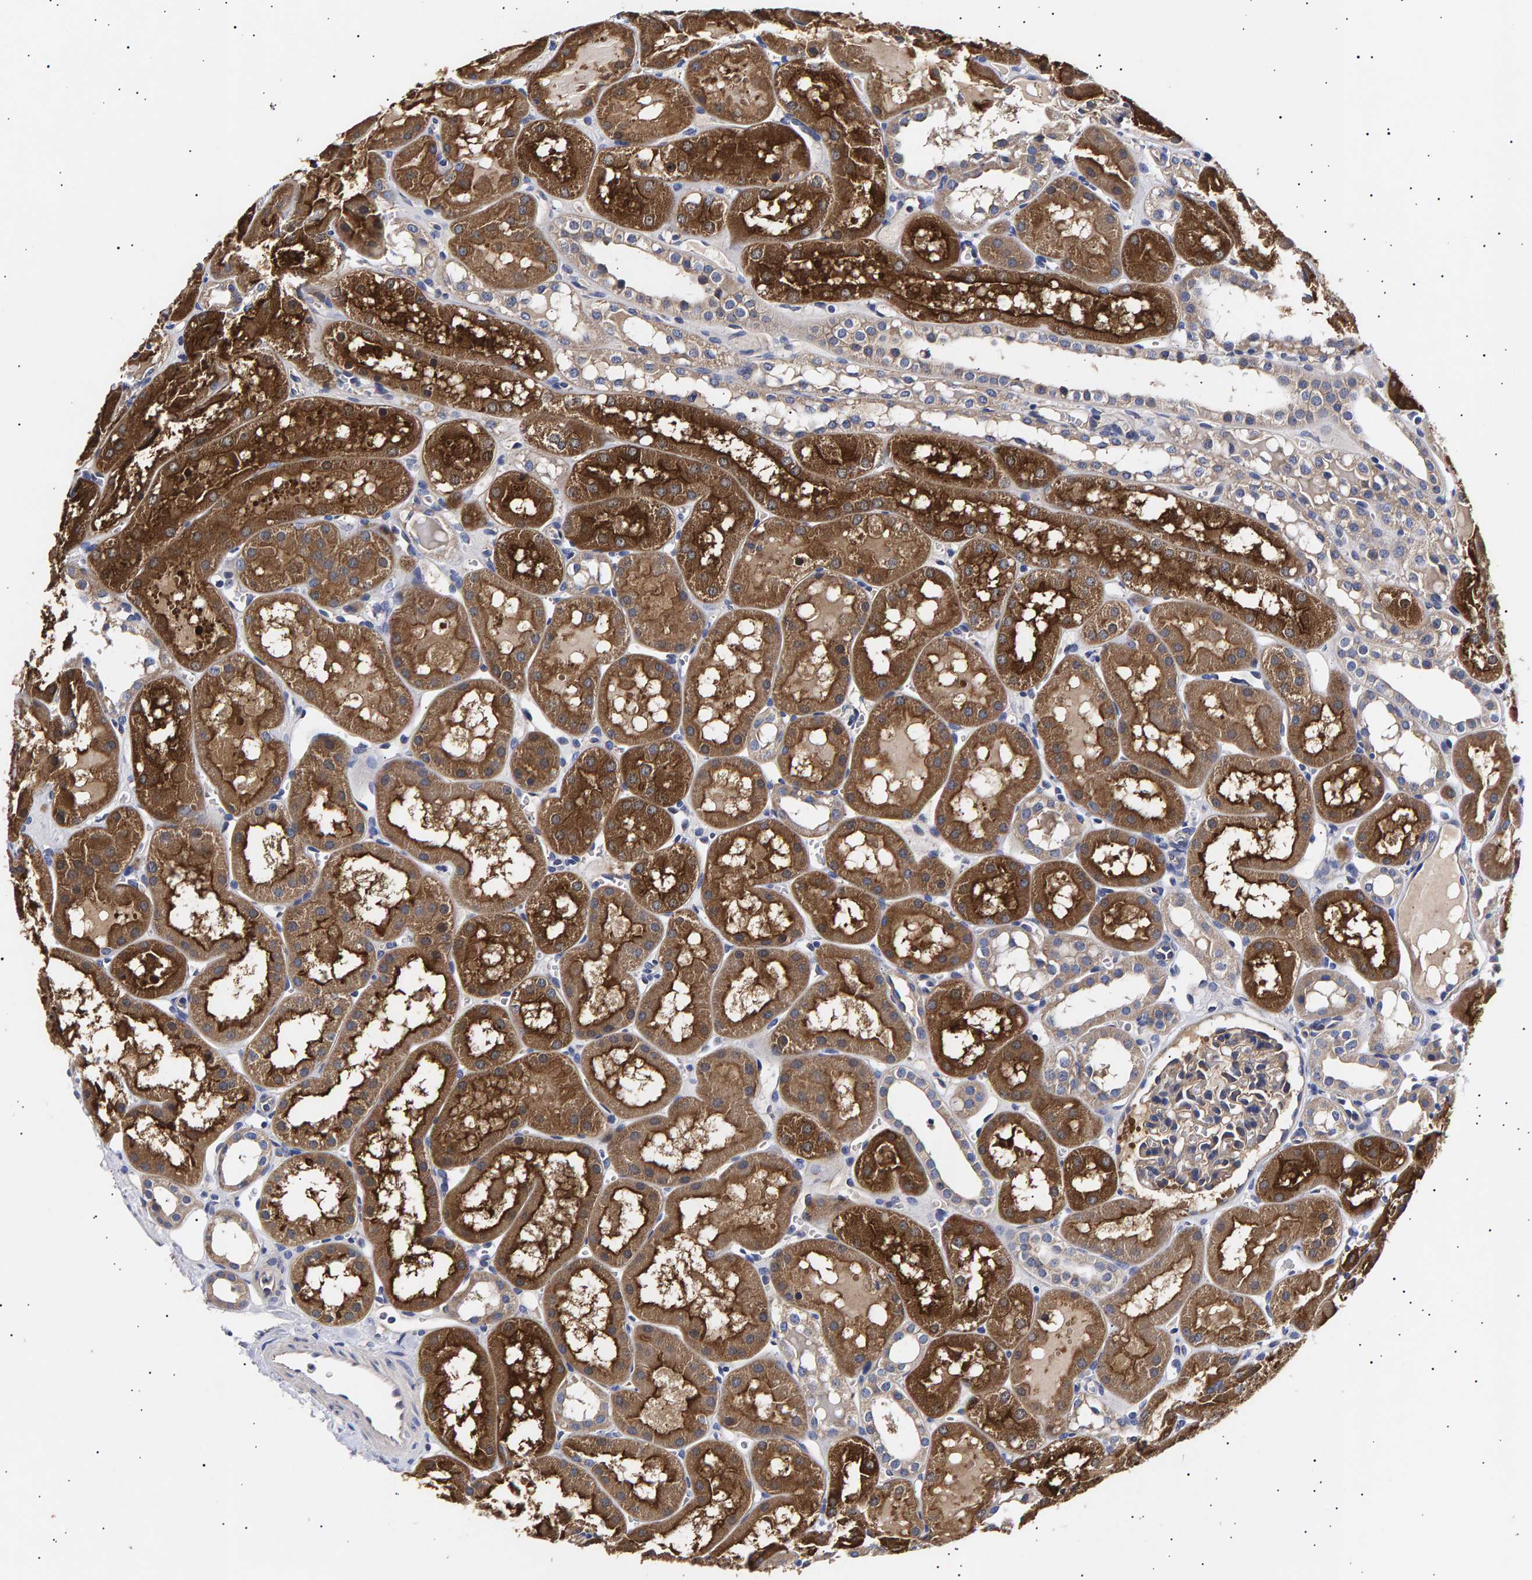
{"staining": {"intensity": "weak", "quantity": "<25%", "location": "cytoplasmic/membranous"}, "tissue": "kidney", "cell_type": "Cells in glomeruli", "image_type": "normal", "snomed": [{"axis": "morphology", "description": "Normal tissue, NOS"}, {"axis": "topography", "description": "Kidney"}, {"axis": "topography", "description": "Urinary bladder"}], "caption": "The micrograph displays no staining of cells in glomeruli in normal kidney. The staining is performed using DAB brown chromogen with nuclei counter-stained in using hematoxylin.", "gene": "ANKRD40", "patient": {"sex": "male", "age": 16}}